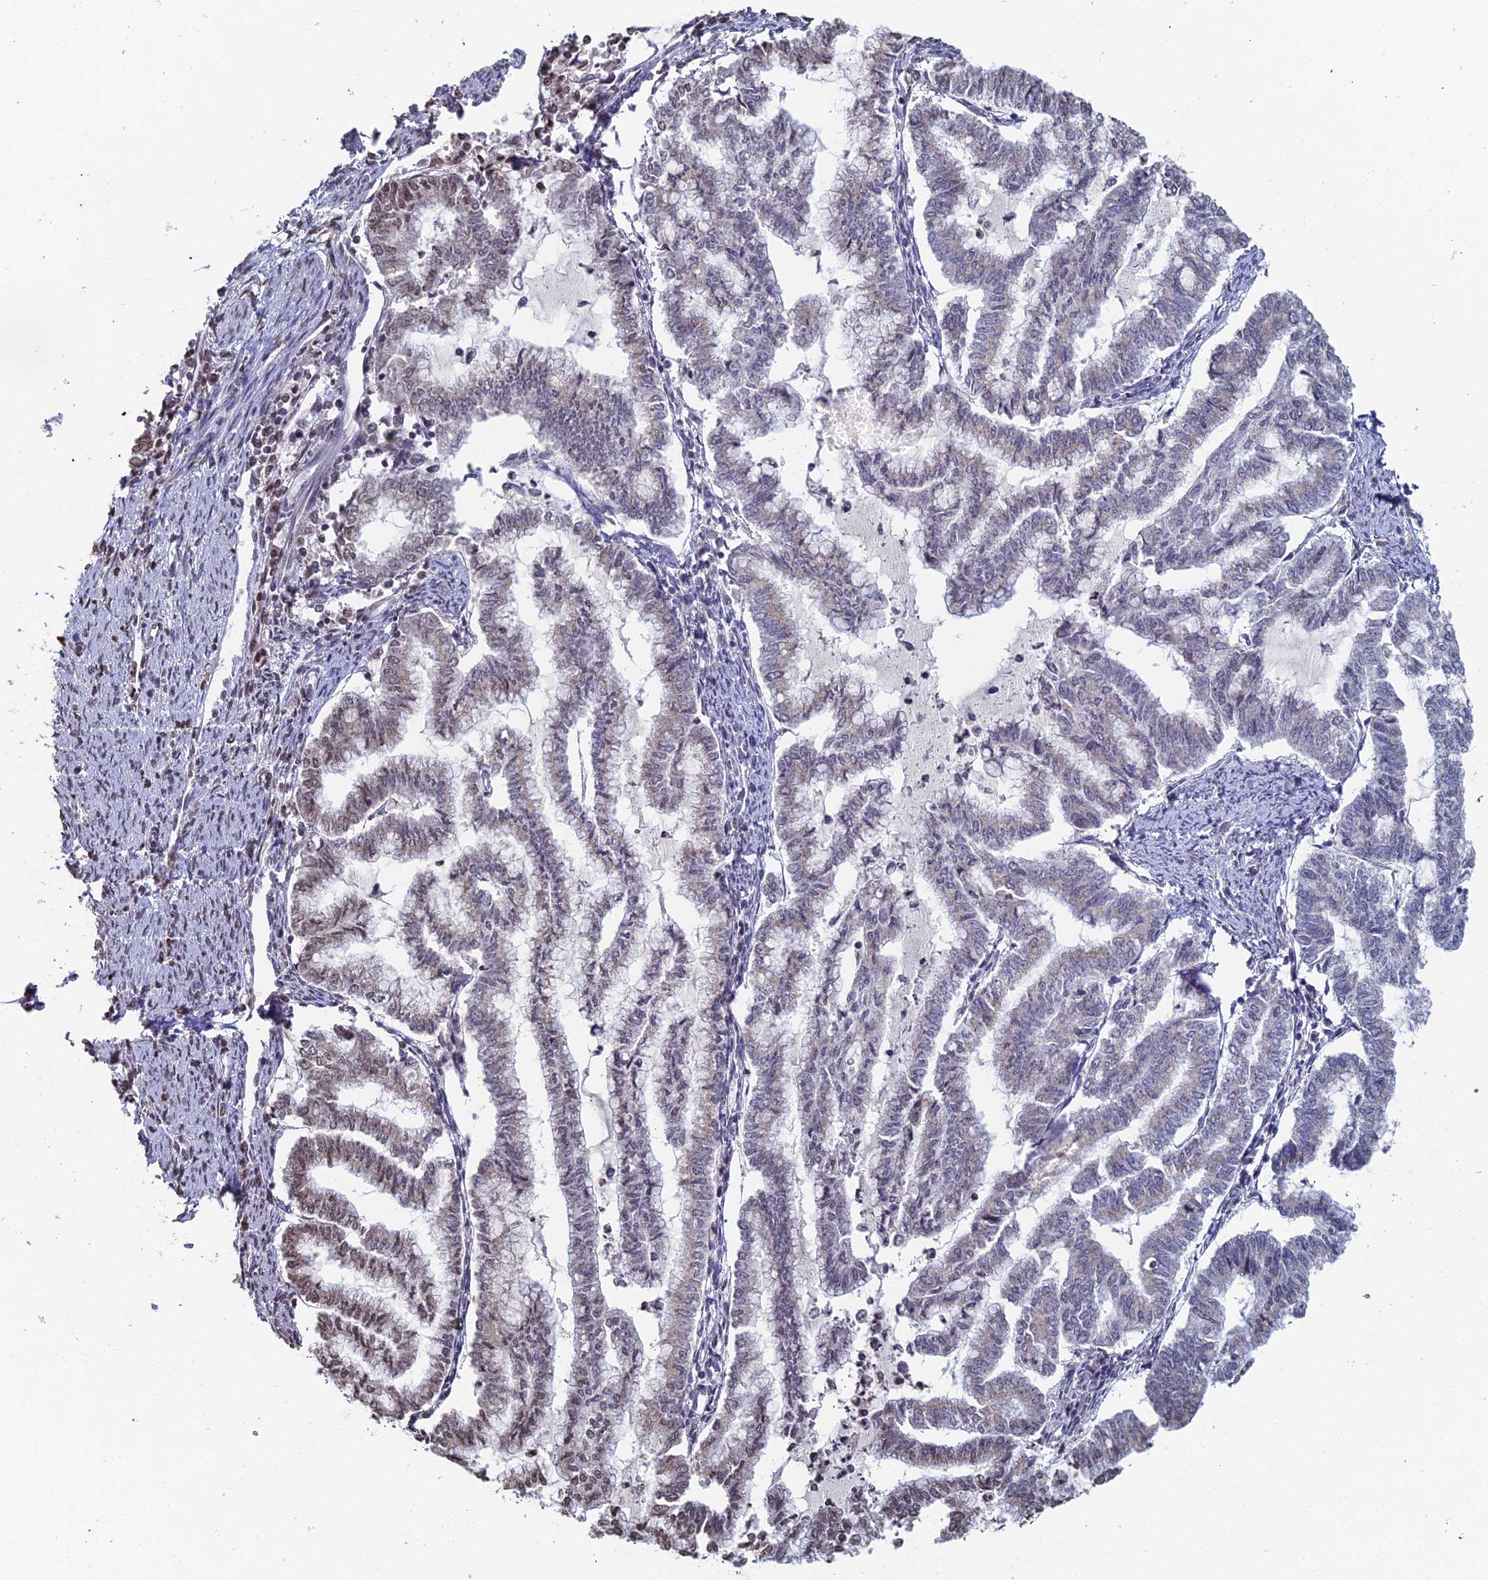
{"staining": {"intensity": "weak", "quantity": "<25%", "location": "nuclear"}, "tissue": "endometrial cancer", "cell_type": "Tumor cells", "image_type": "cancer", "snomed": [{"axis": "morphology", "description": "Adenocarcinoma, NOS"}, {"axis": "topography", "description": "Endometrium"}], "caption": "IHC of human adenocarcinoma (endometrial) shows no staining in tumor cells.", "gene": "PRR22", "patient": {"sex": "female", "age": 79}}